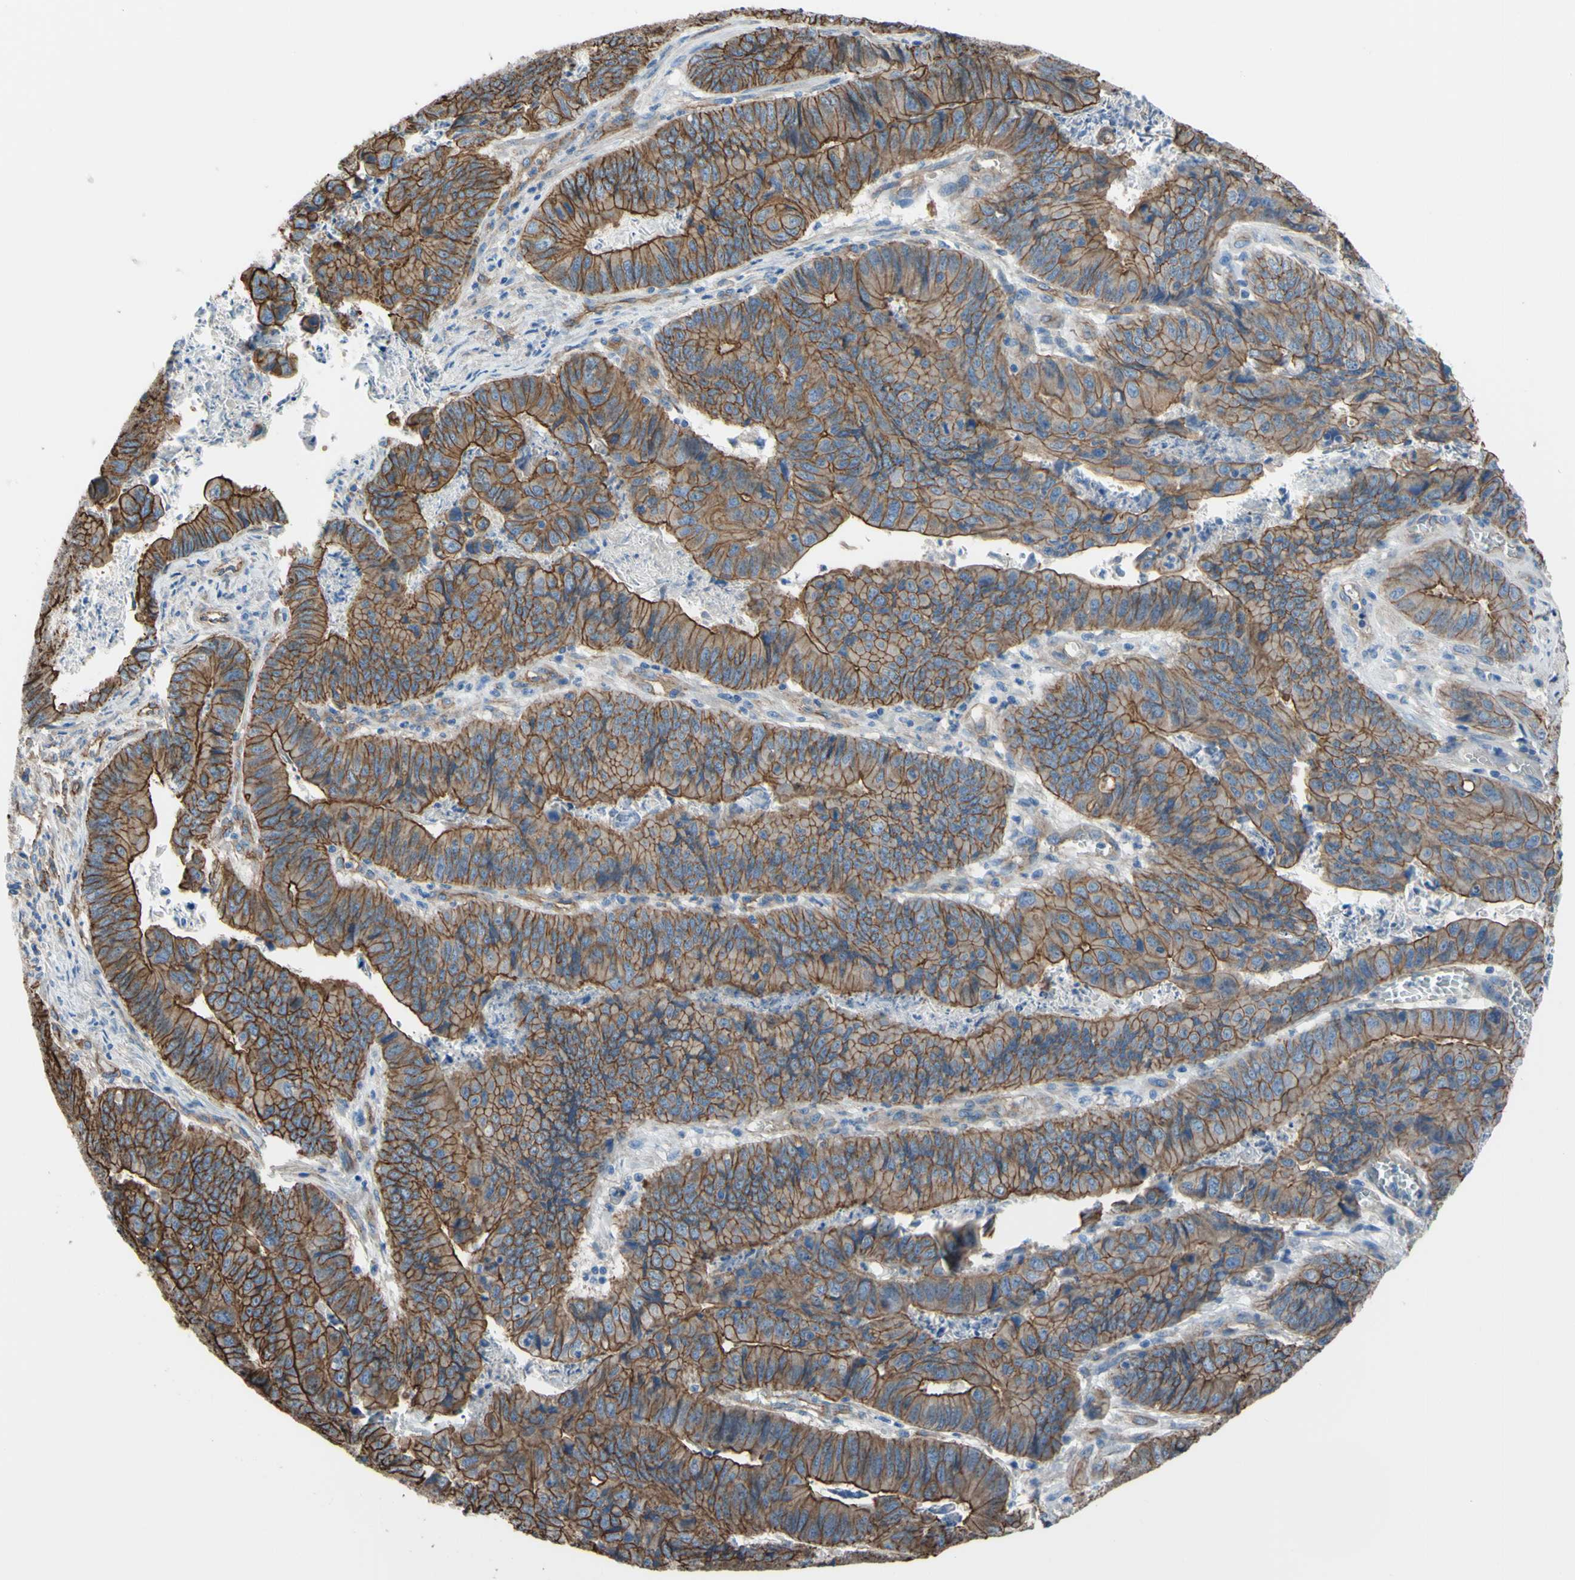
{"staining": {"intensity": "strong", "quantity": ">75%", "location": "cytoplasmic/membranous"}, "tissue": "stomach cancer", "cell_type": "Tumor cells", "image_type": "cancer", "snomed": [{"axis": "morphology", "description": "Adenocarcinoma, NOS"}, {"axis": "topography", "description": "Stomach, lower"}], "caption": "This is an image of immunohistochemistry staining of stomach adenocarcinoma, which shows strong expression in the cytoplasmic/membranous of tumor cells.", "gene": "TPBG", "patient": {"sex": "male", "age": 77}}